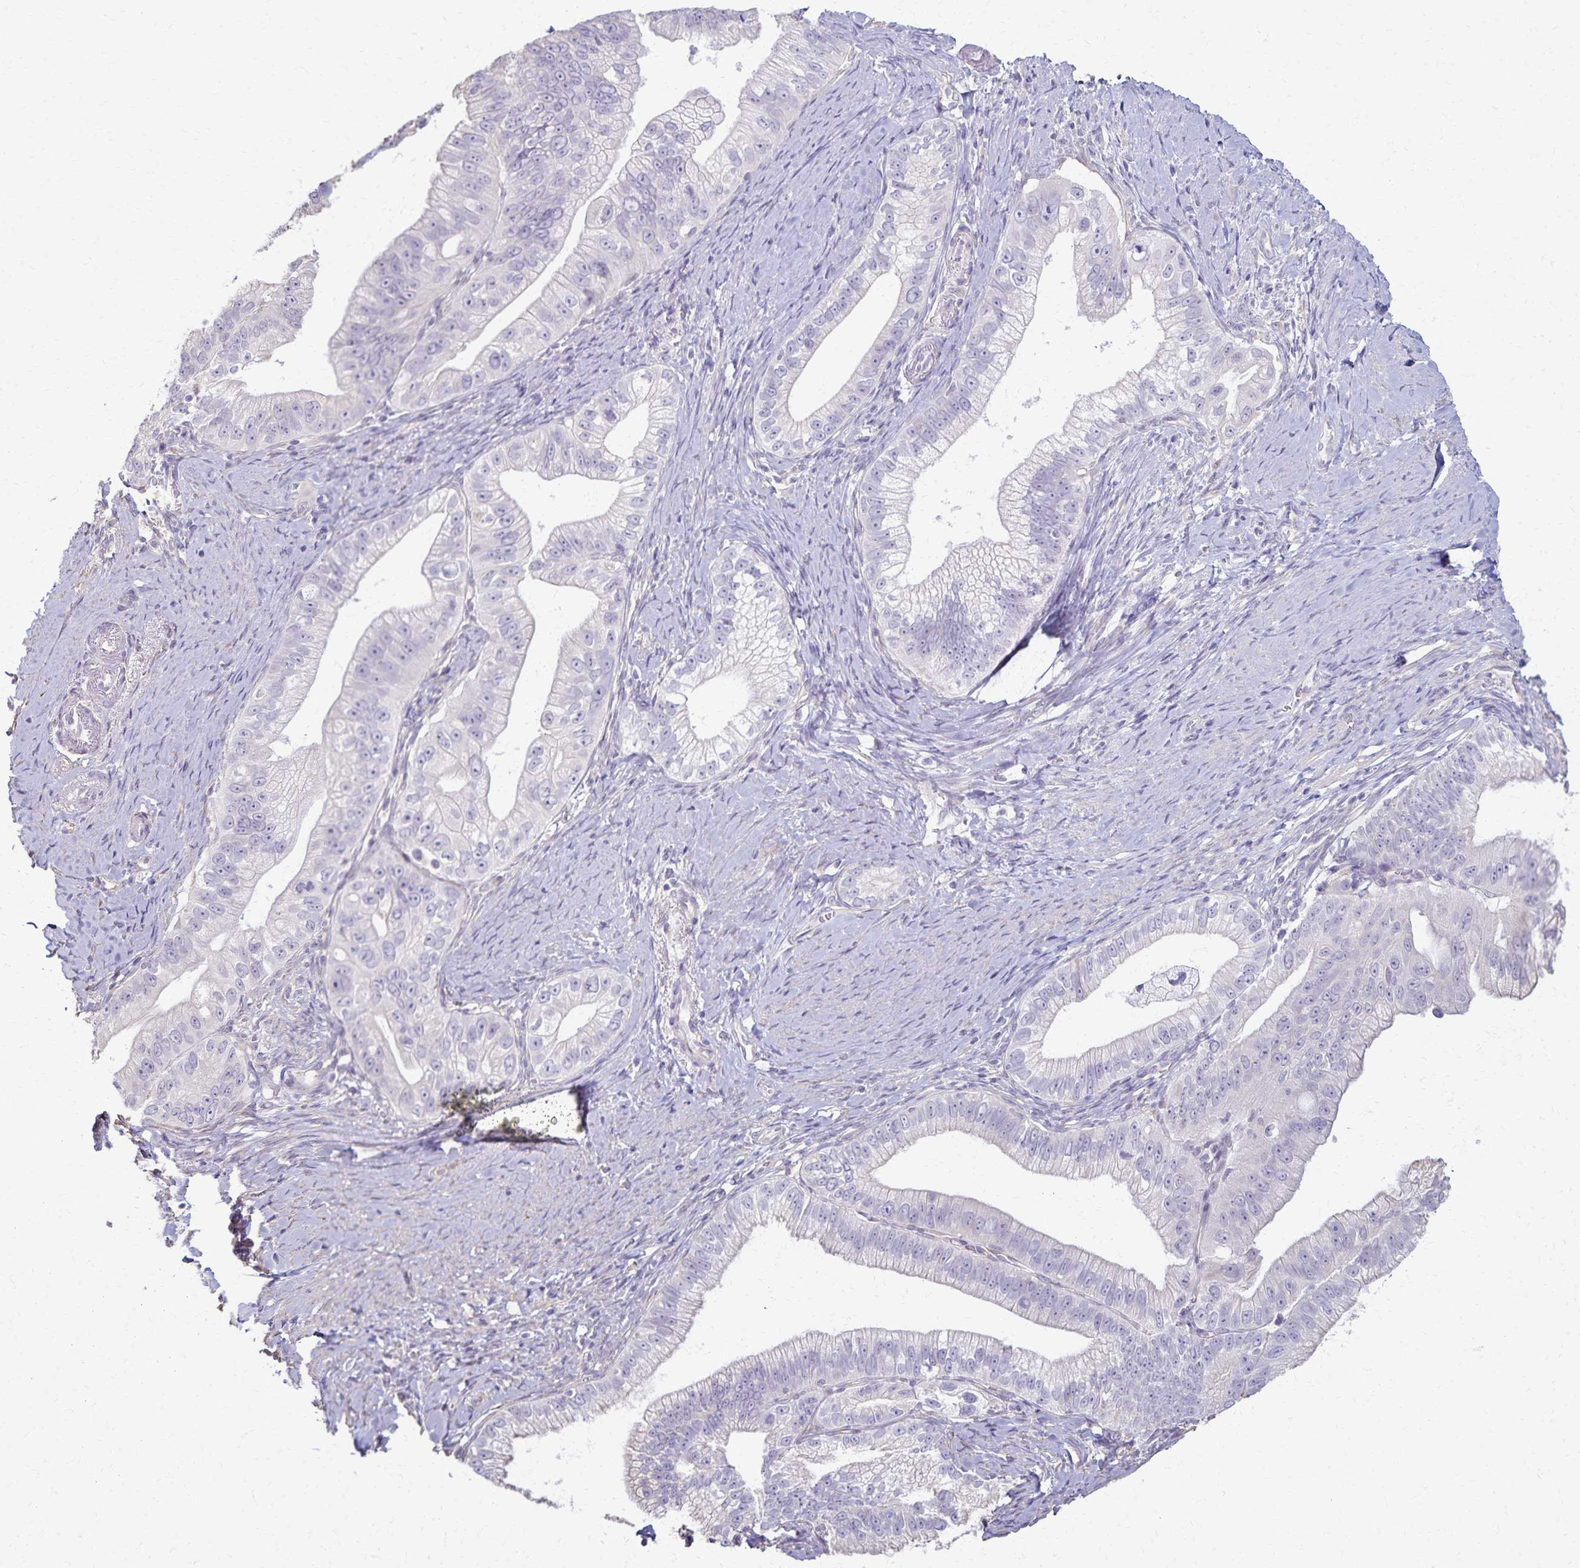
{"staining": {"intensity": "negative", "quantity": "none", "location": "none"}, "tissue": "pancreatic cancer", "cell_type": "Tumor cells", "image_type": "cancer", "snomed": [{"axis": "morphology", "description": "Adenocarcinoma, NOS"}, {"axis": "topography", "description": "Pancreas"}], "caption": "Photomicrograph shows no protein positivity in tumor cells of adenocarcinoma (pancreatic) tissue.", "gene": "KISS1", "patient": {"sex": "male", "age": 70}}